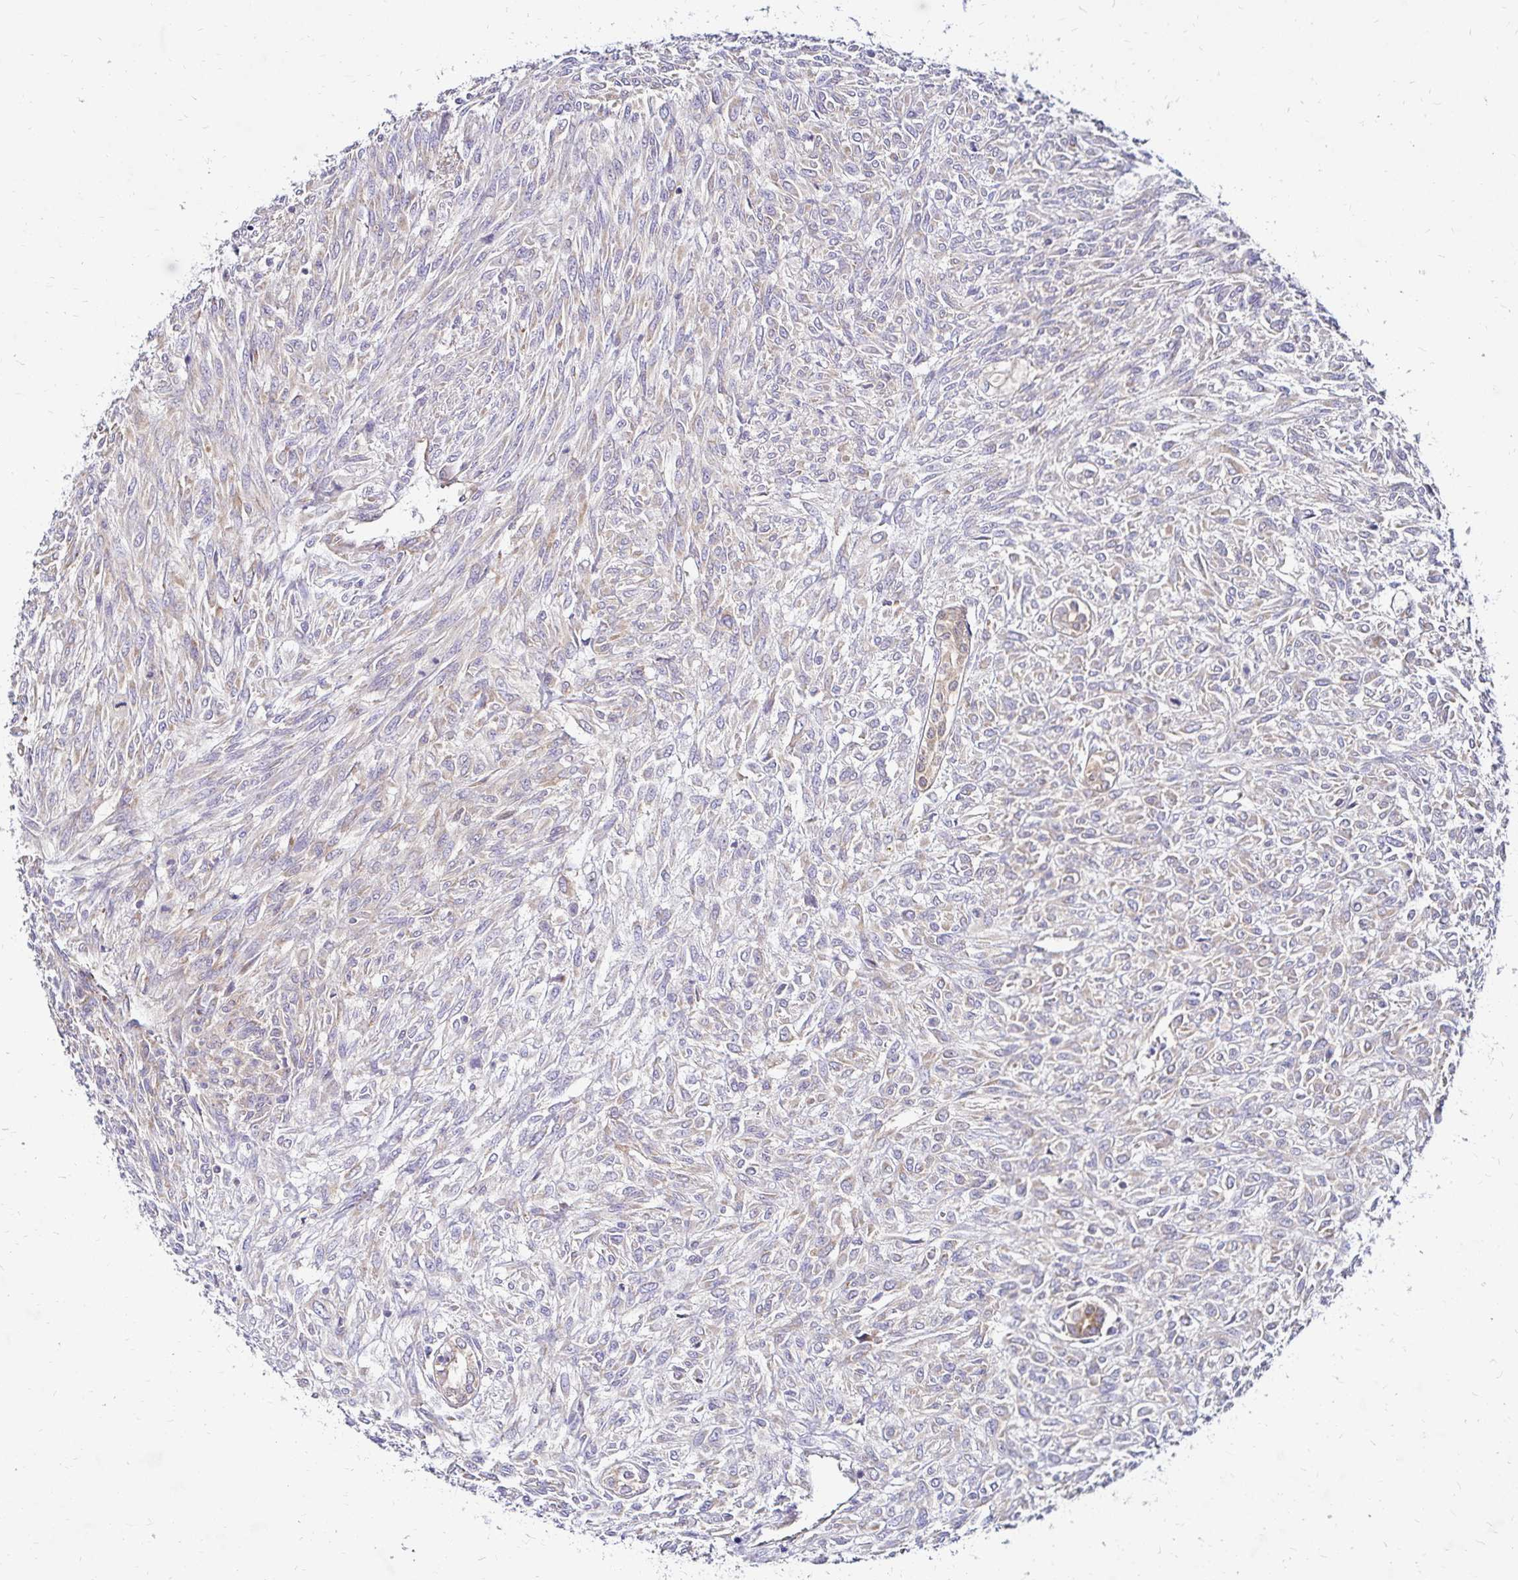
{"staining": {"intensity": "weak", "quantity": "25%-75%", "location": "cytoplasmic/membranous"}, "tissue": "renal cancer", "cell_type": "Tumor cells", "image_type": "cancer", "snomed": [{"axis": "morphology", "description": "Adenocarcinoma, NOS"}, {"axis": "topography", "description": "Kidney"}], "caption": "This image shows renal cancer (adenocarcinoma) stained with immunohistochemistry to label a protein in brown. The cytoplasmic/membranous of tumor cells show weak positivity for the protein. Nuclei are counter-stained blue.", "gene": "IDUA", "patient": {"sex": "male", "age": 58}}